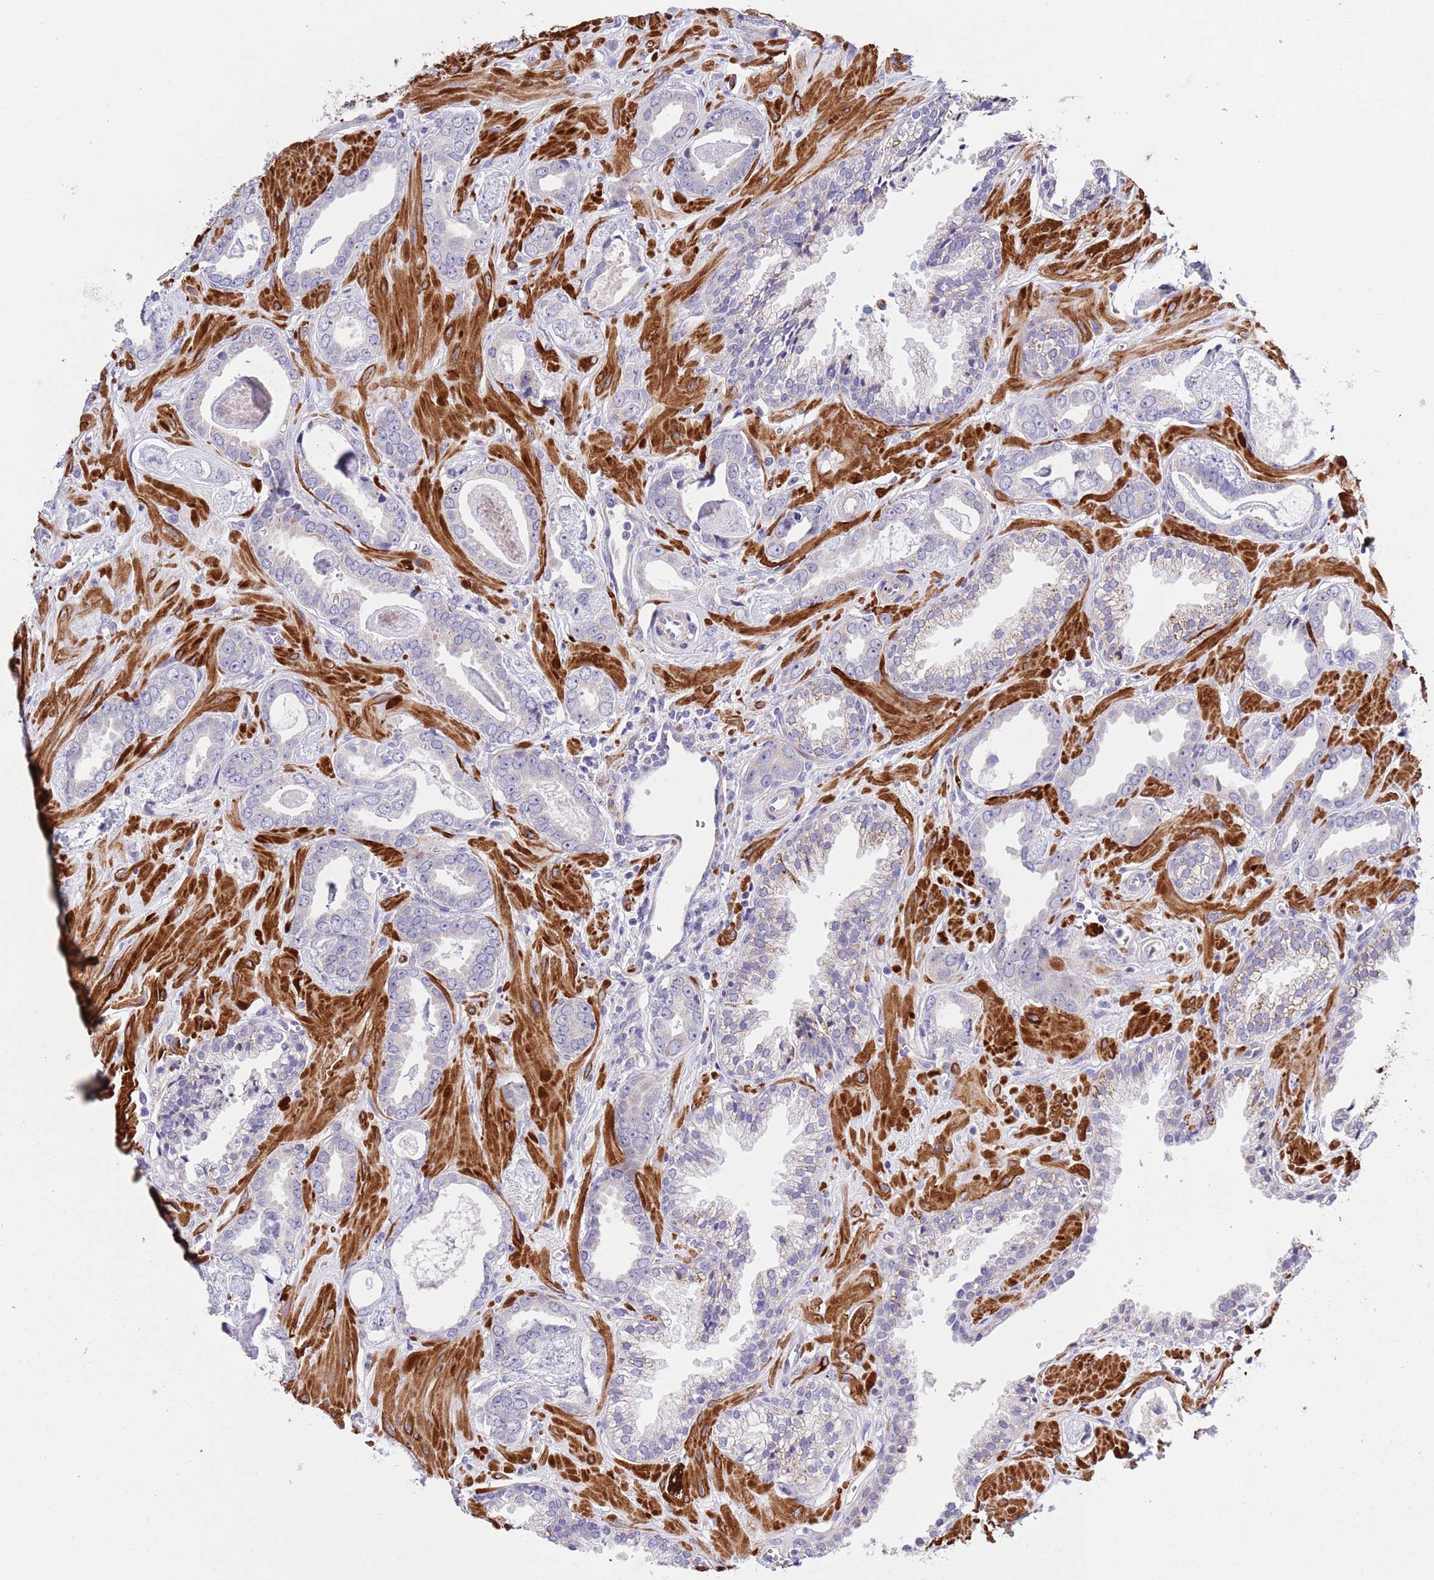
{"staining": {"intensity": "negative", "quantity": "none", "location": "none"}, "tissue": "prostate cancer", "cell_type": "Tumor cells", "image_type": "cancer", "snomed": [{"axis": "morphology", "description": "Adenocarcinoma, Low grade"}, {"axis": "topography", "description": "Prostate"}], "caption": "Tumor cells show no significant protein staining in prostate cancer (low-grade adenocarcinoma).", "gene": "NET1", "patient": {"sex": "male", "age": 60}}